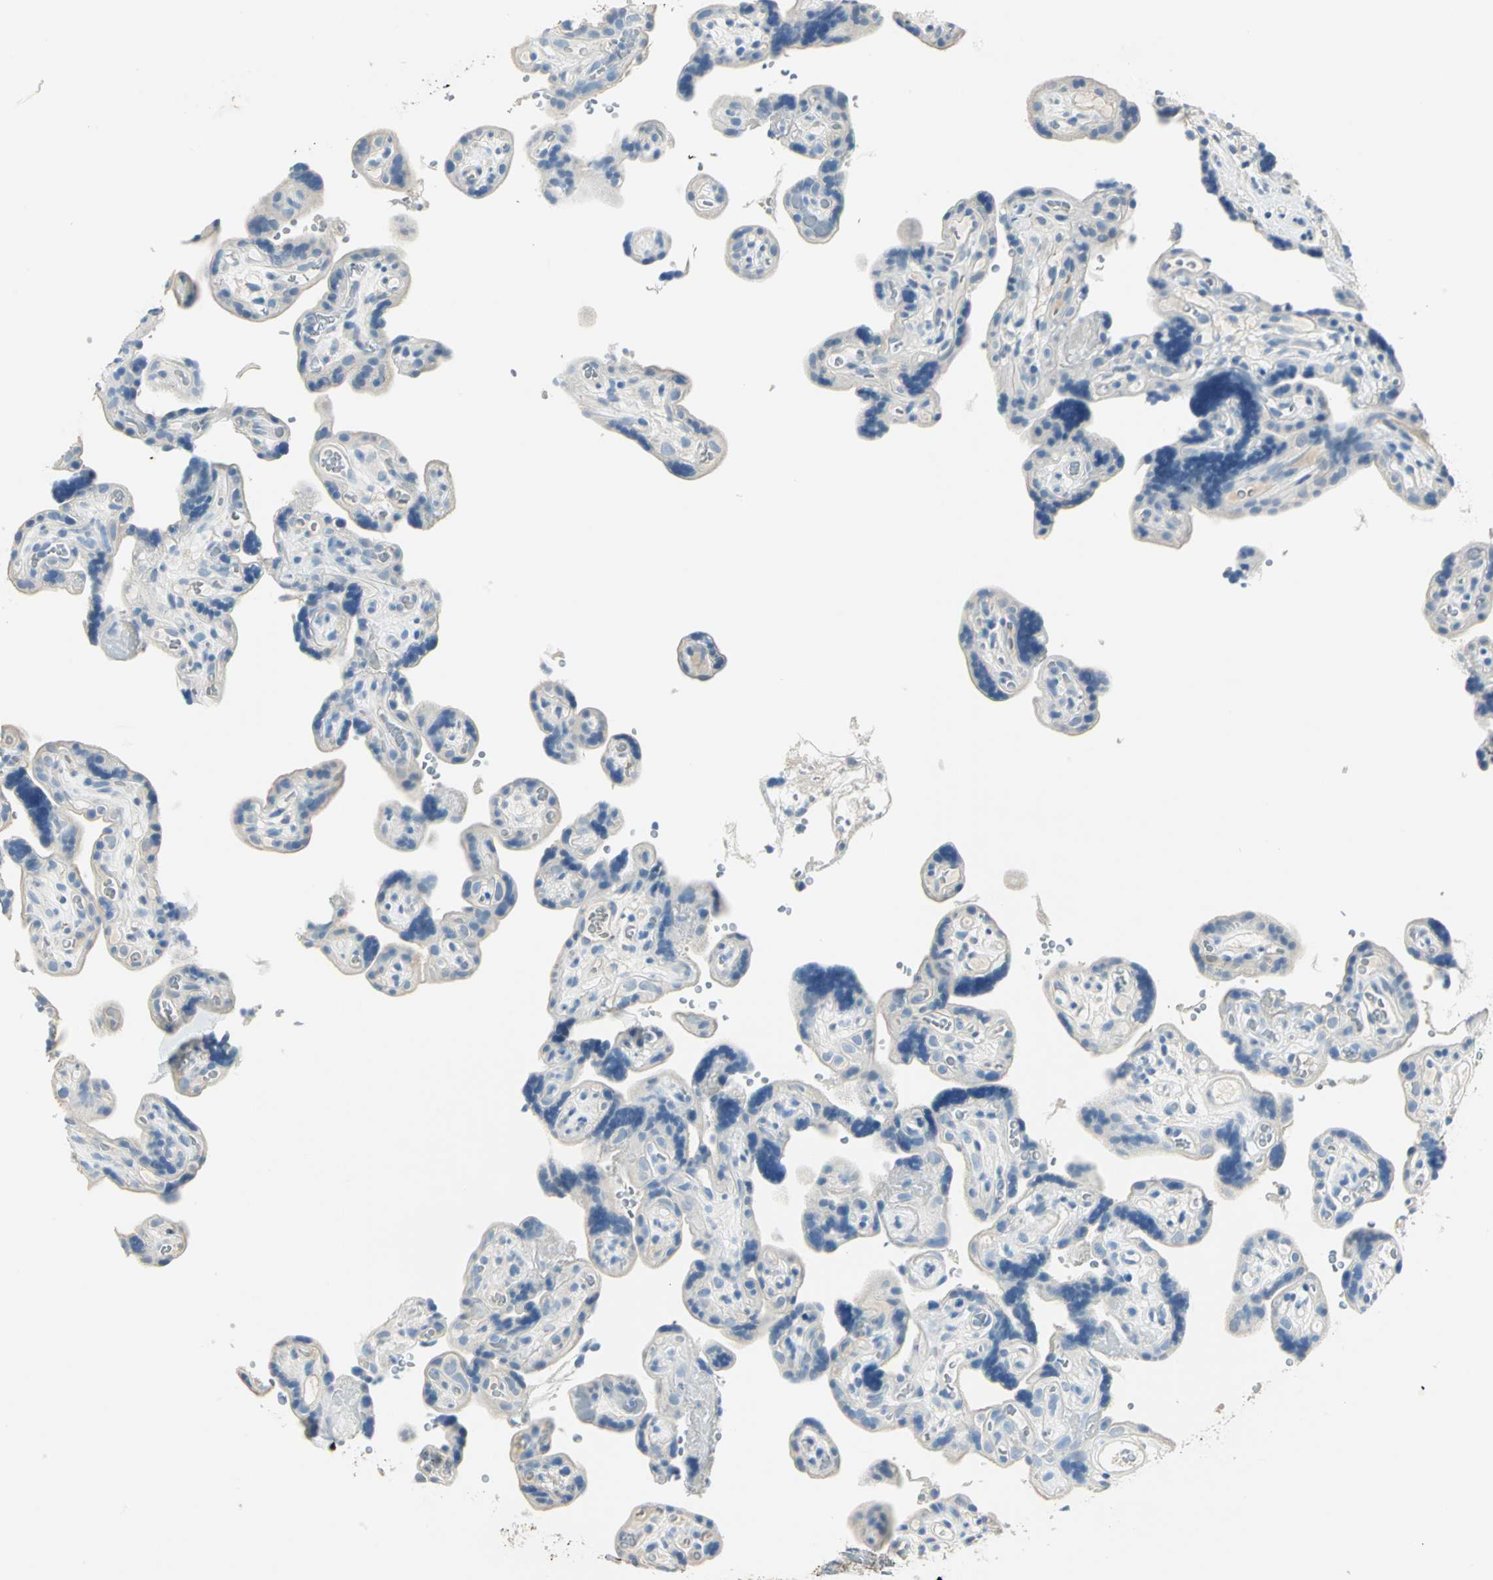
{"staining": {"intensity": "negative", "quantity": "none", "location": "none"}, "tissue": "placenta", "cell_type": "Decidual cells", "image_type": "normal", "snomed": [{"axis": "morphology", "description": "Normal tissue, NOS"}, {"axis": "topography", "description": "Placenta"}], "caption": "Decidual cells show no significant staining in unremarkable placenta. (DAB IHC, high magnification).", "gene": "UCHL1", "patient": {"sex": "female", "age": 30}}